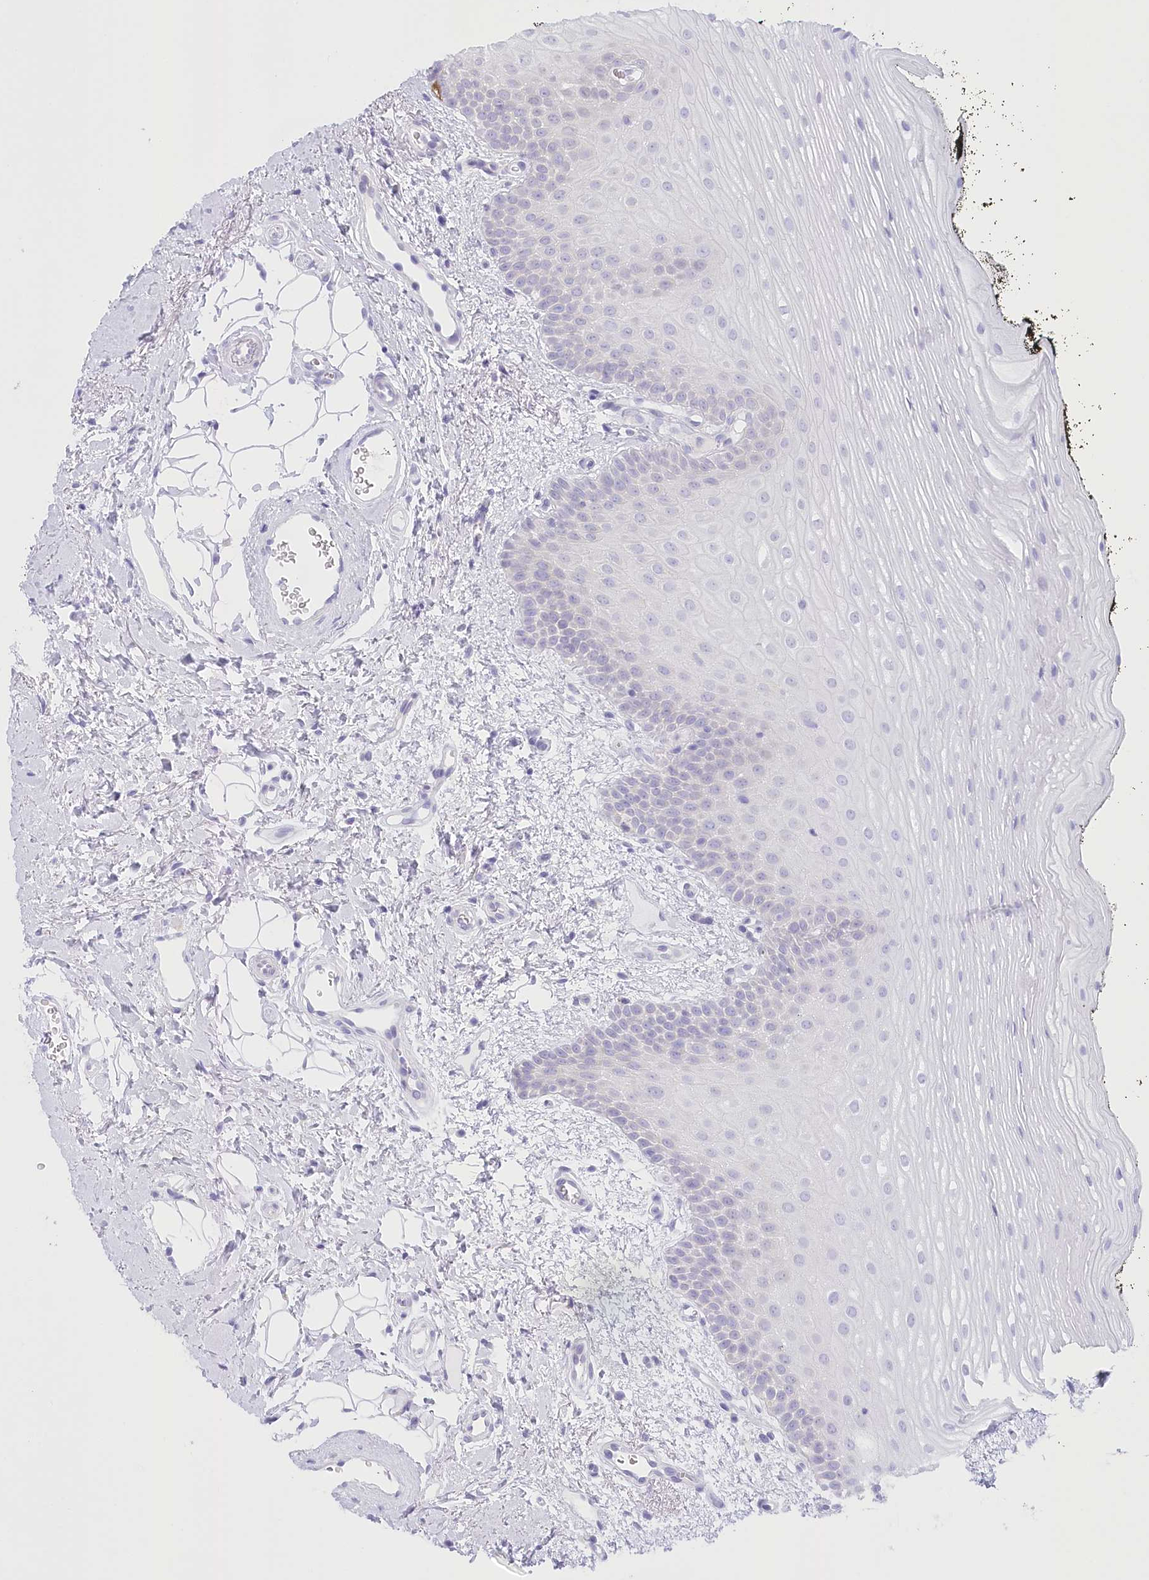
{"staining": {"intensity": "negative", "quantity": "none", "location": "none"}, "tissue": "oral mucosa", "cell_type": "Squamous epithelial cells", "image_type": "normal", "snomed": [{"axis": "morphology", "description": "No evidence of malignacy"}, {"axis": "topography", "description": "Oral tissue"}, {"axis": "topography", "description": "Head-Neck"}], "caption": "An immunohistochemistry (IHC) photomicrograph of unremarkable oral mucosa is shown. There is no staining in squamous epithelial cells of oral mucosa.", "gene": "COMMD3", "patient": {"sex": "male", "age": 68}}